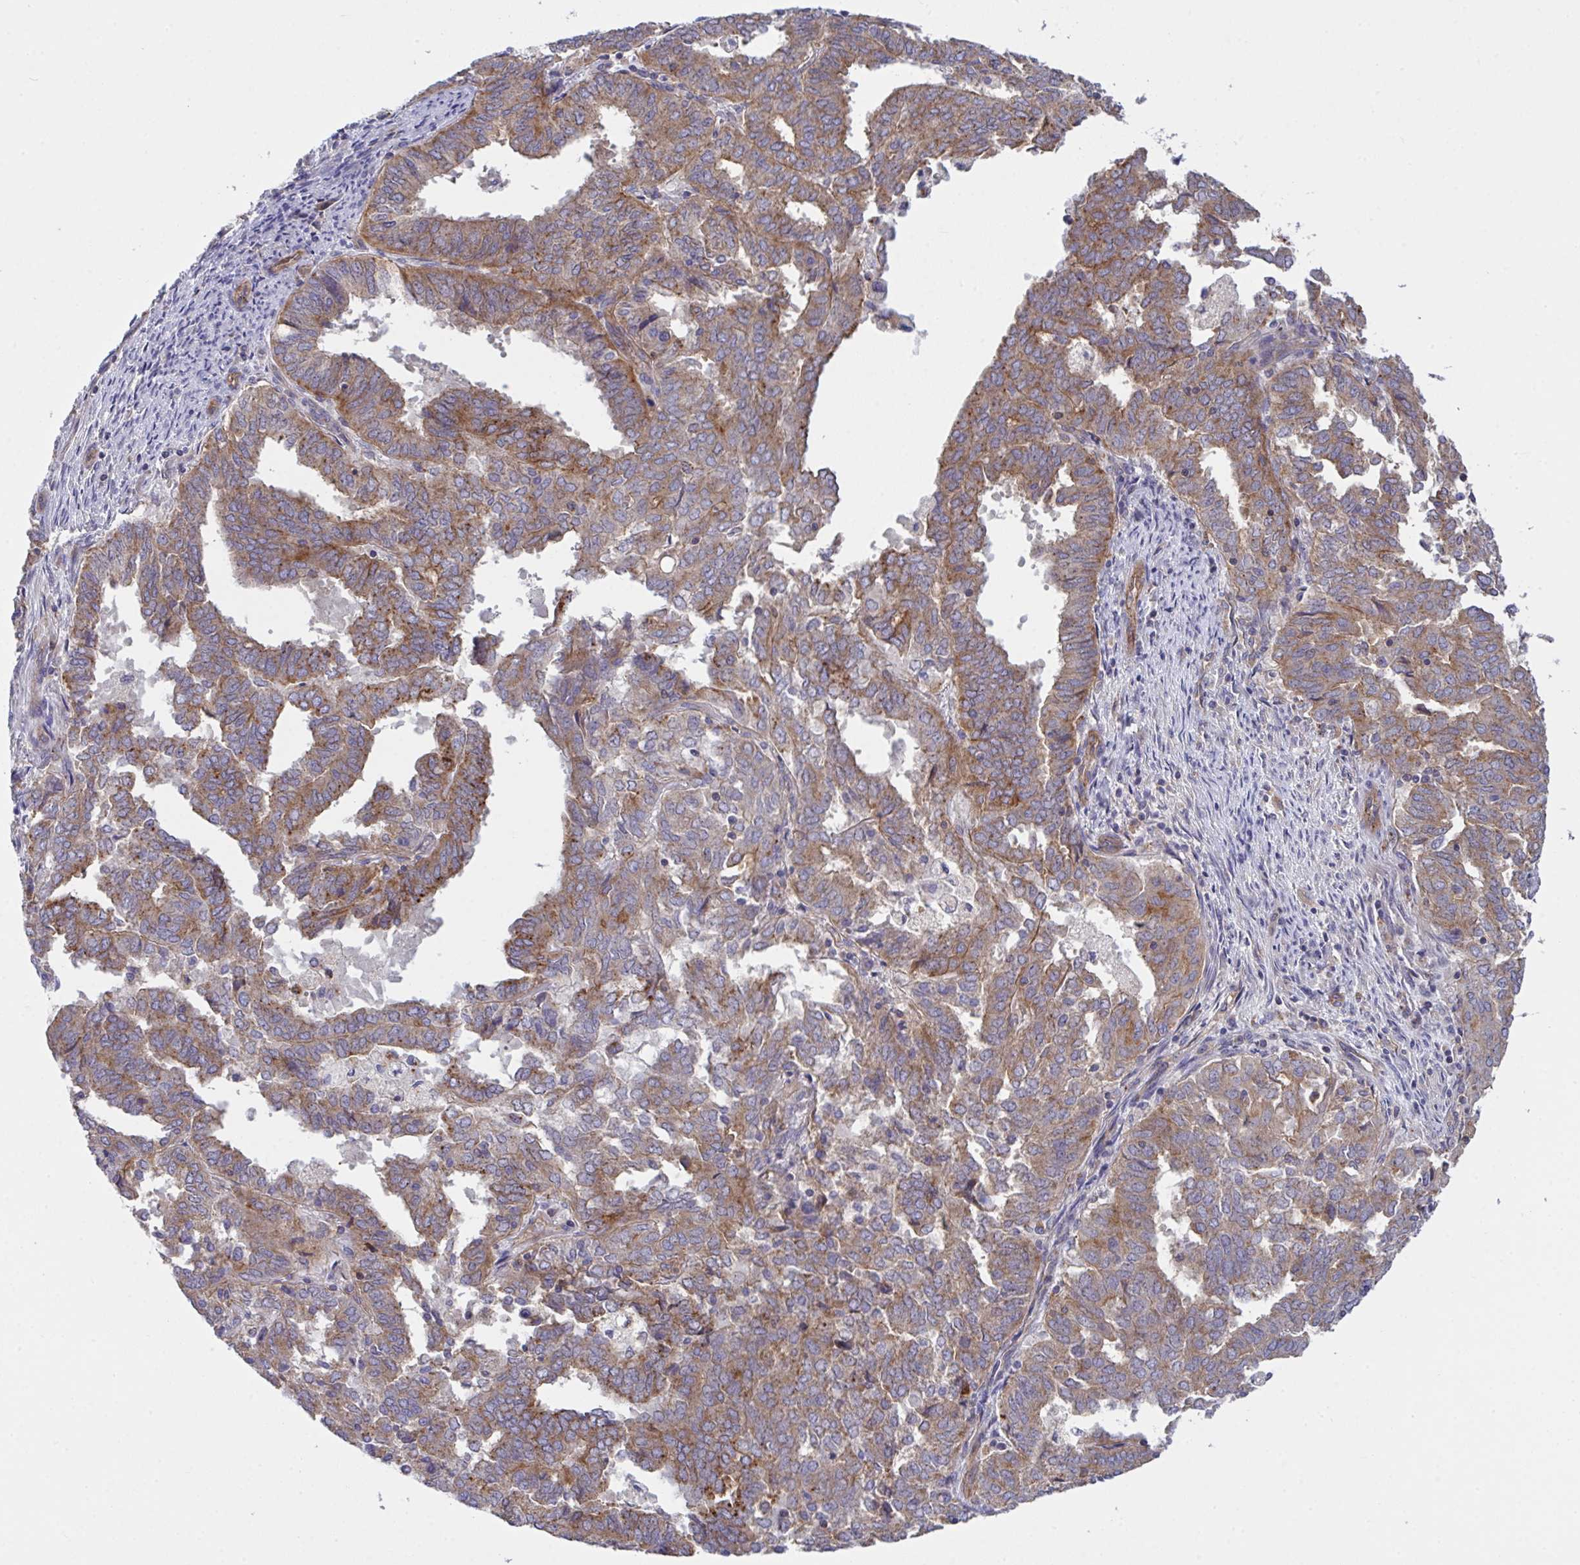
{"staining": {"intensity": "moderate", "quantity": "25%-75%", "location": "cytoplasmic/membranous"}, "tissue": "endometrial cancer", "cell_type": "Tumor cells", "image_type": "cancer", "snomed": [{"axis": "morphology", "description": "Adenocarcinoma, NOS"}, {"axis": "topography", "description": "Endometrium"}], "caption": "Adenocarcinoma (endometrial) stained with a protein marker exhibits moderate staining in tumor cells.", "gene": "C4orf36", "patient": {"sex": "female", "age": 72}}